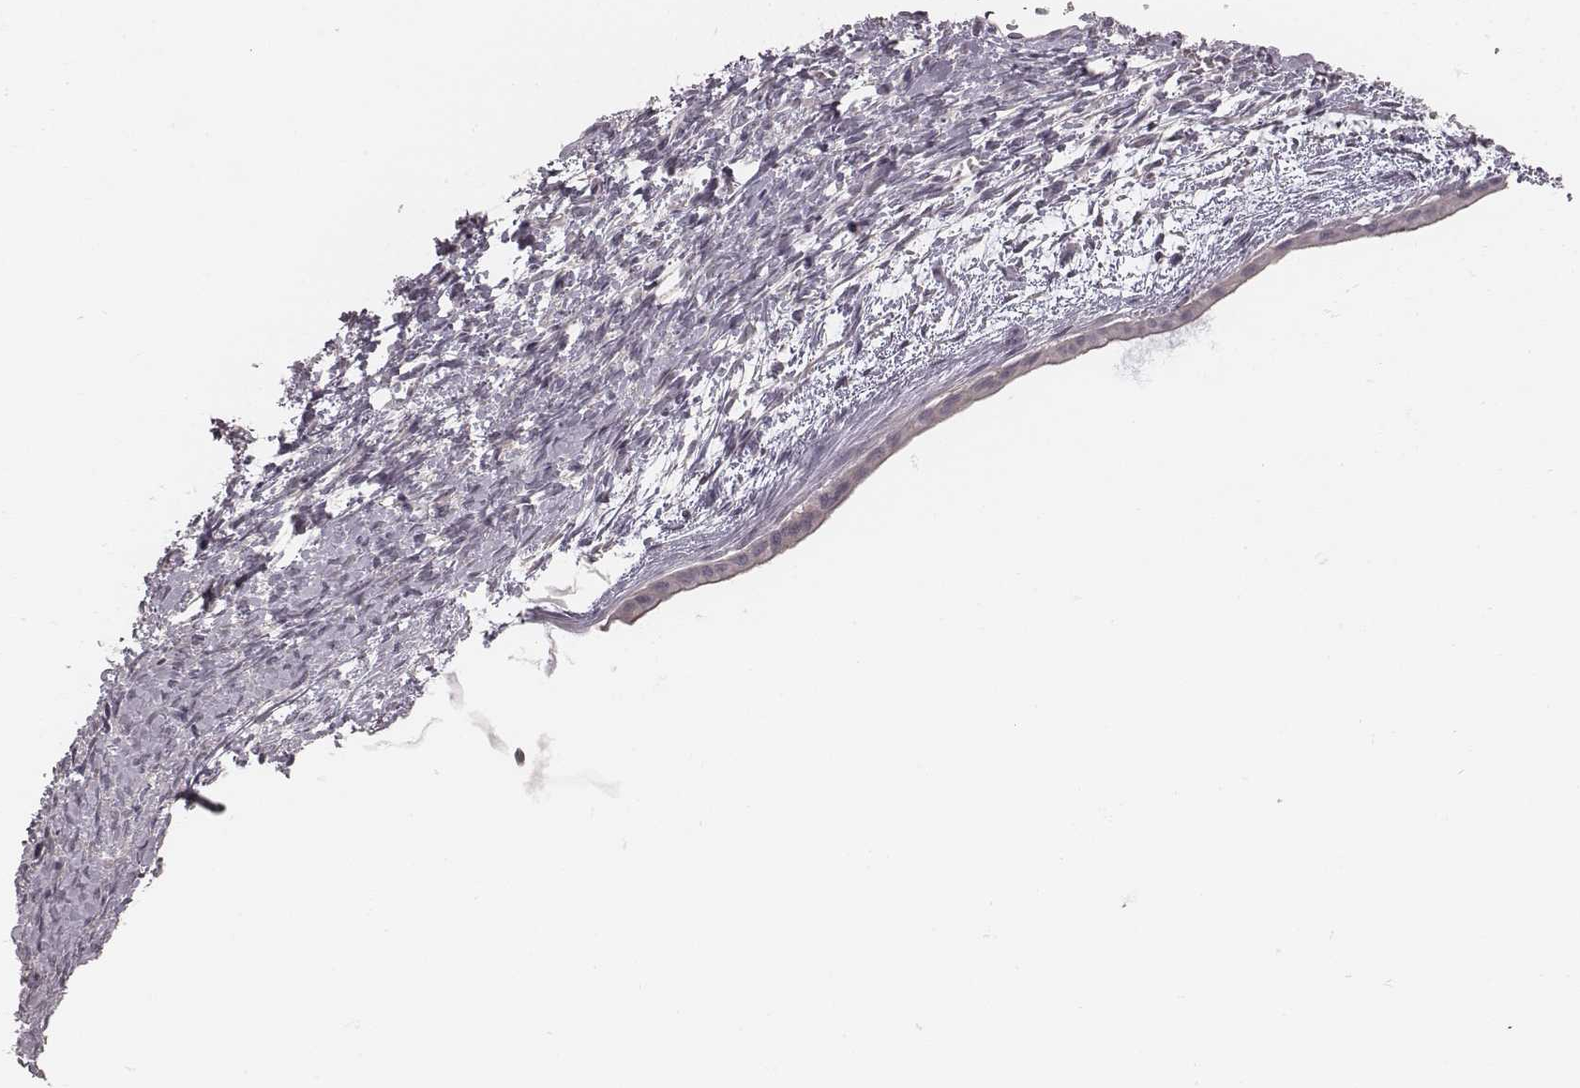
{"staining": {"intensity": "negative", "quantity": "none", "location": "none"}, "tissue": "ovarian cancer", "cell_type": "Tumor cells", "image_type": "cancer", "snomed": [{"axis": "morphology", "description": "Cystadenocarcinoma, mucinous, NOS"}, {"axis": "topography", "description": "Ovary"}], "caption": "Tumor cells are negative for protein expression in human ovarian mucinous cystadenocarcinoma.", "gene": "TDRD5", "patient": {"sex": "female", "age": 41}}